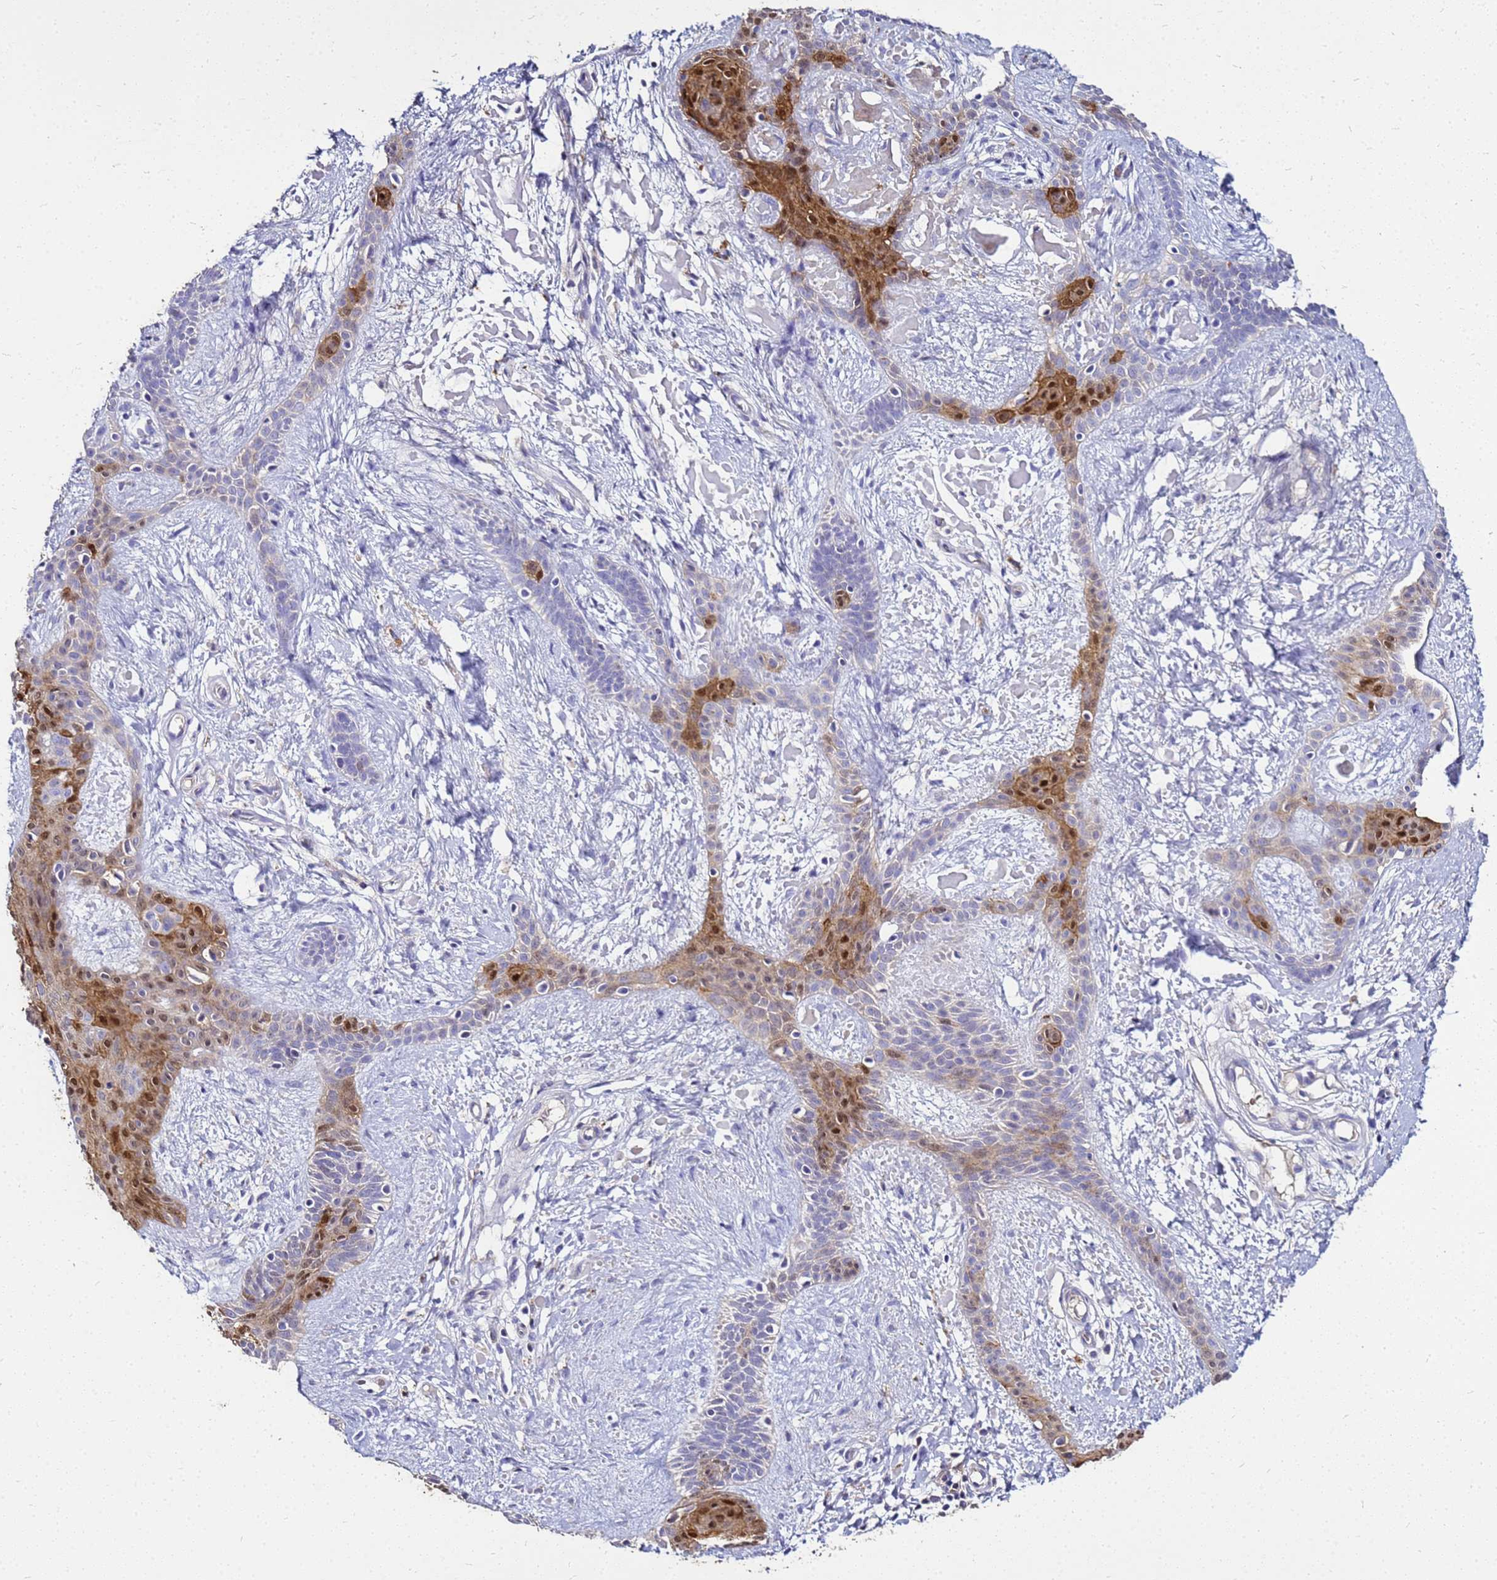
{"staining": {"intensity": "moderate", "quantity": "25%-75%", "location": "cytoplasmic/membranous,nuclear"}, "tissue": "skin cancer", "cell_type": "Tumor cells", "image_type": "cancer", "snomed": [{"axis": "morphology", "description": "Basal cell carcinoma"}, {"axis": "topography", "description": "Skin"}], "caption": "Immunohistochemistry (IHC) (DAB) staining of skin cancer reveals moderate cytoplasmic/membranous and nuclear protein staining in about 25%-75% of tumor cells.", "gene": "S100A2", "patient": {"sex": "male", "age": 78}}